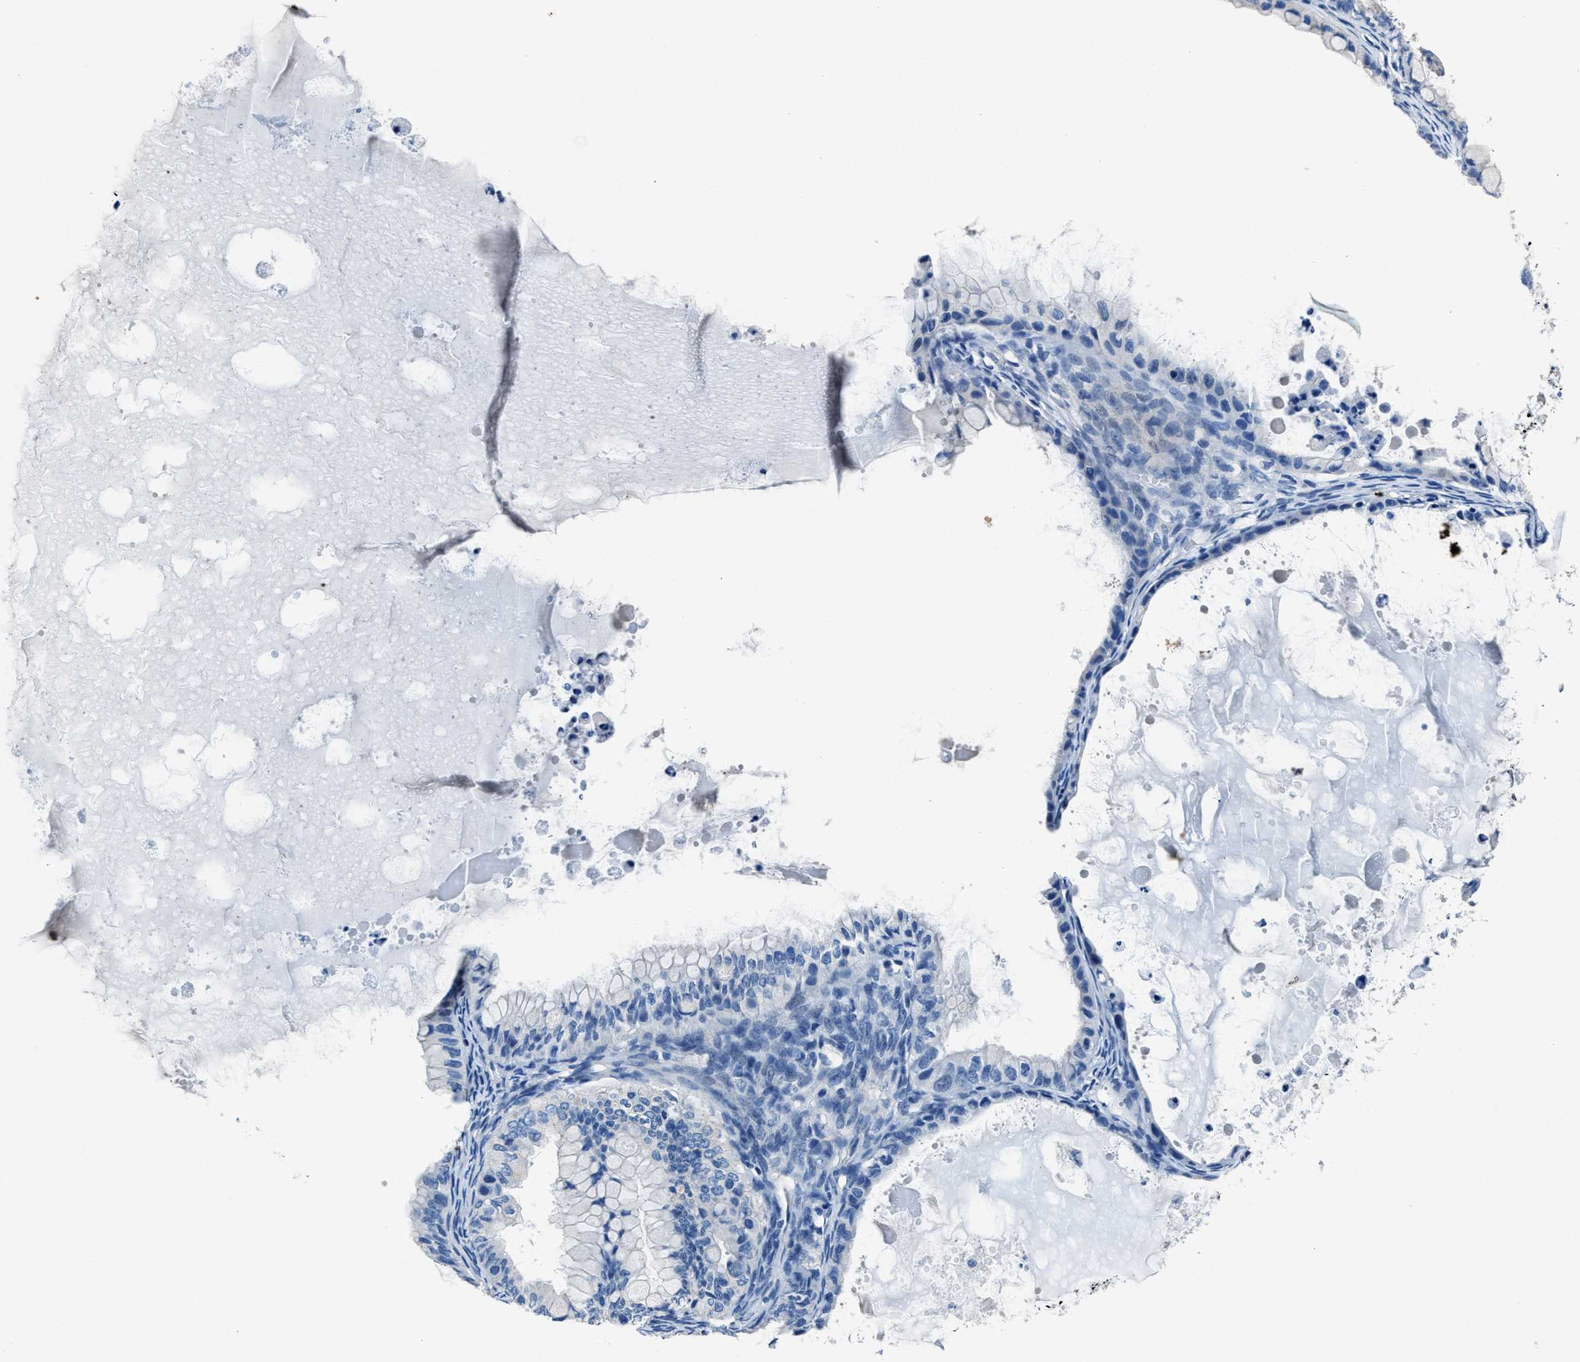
{"staining": {"intensity": "negative", "quantity": "none", "location": "none"}, "tissue": "ovarian cancer", "cell_type": "Tumor cells", "image_type": "cancer", "snomed": [{"axis": "morphology", "description": "Cystadenocarcinoma, mucinous, NOS"}, {"axis": "topography", "description": "Ovary"}], "caption": "Mucinous cystadenocarcinoma (ovarian) stained for a protein using immunohistochemistry reveals no expression tumor cells.", "gene": "NACAD", "patient": {"sex": "female", "age": 80}}